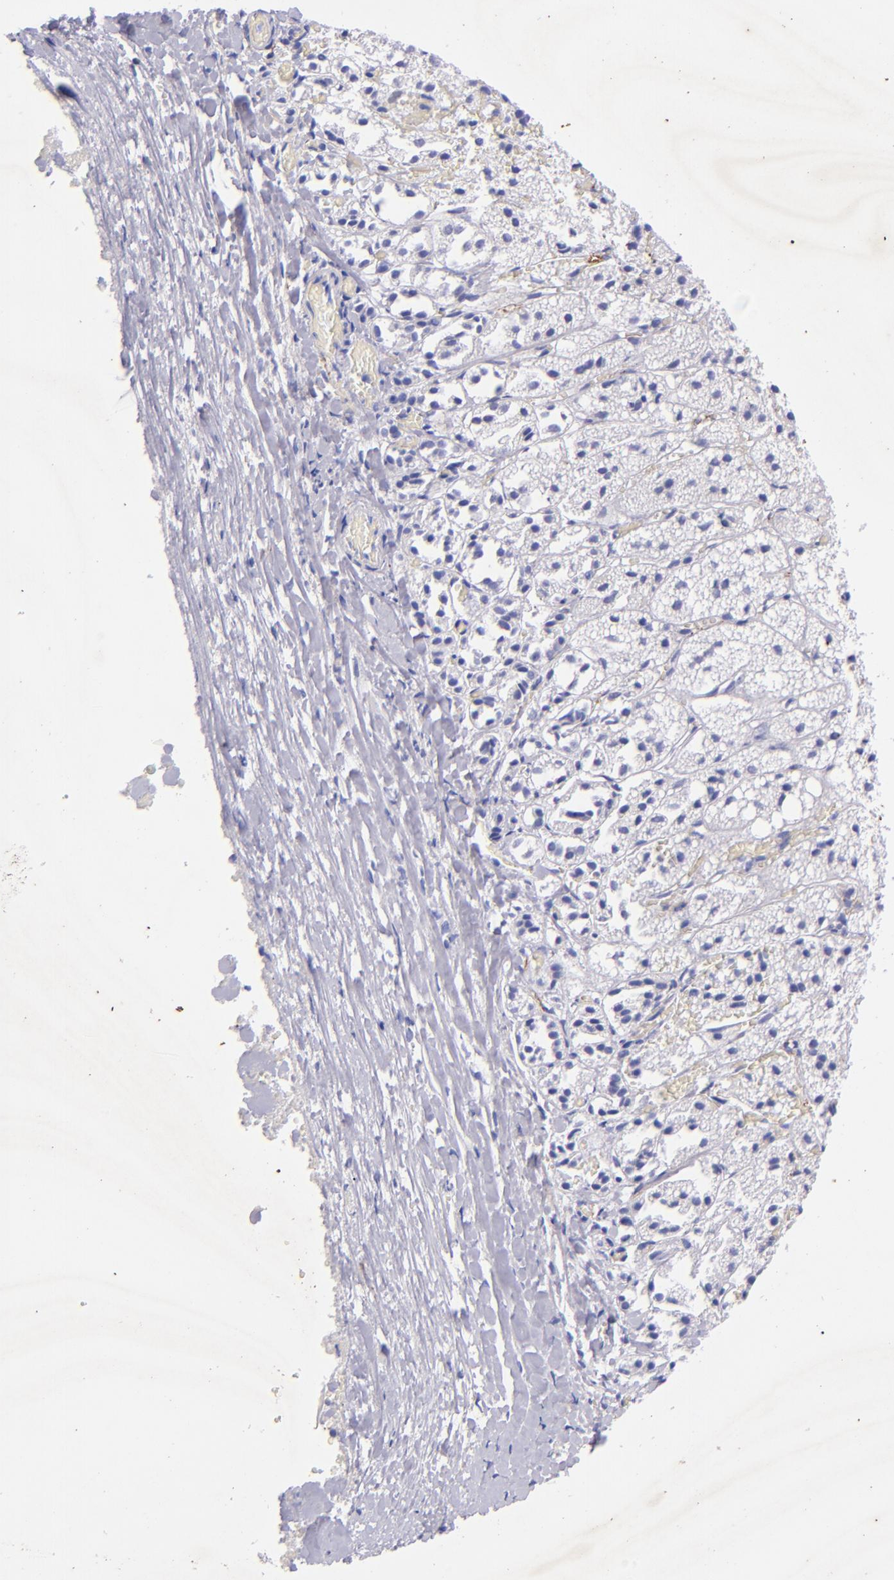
{"staining": {"intensity": "negative", "quantity": "none", "location": "none"}, "tissue": "adrenal gland", "cell_type": "Glandular cells", "image_type": "normal", "snomed": [{"axis": "morphology", "description": "Normal tissue, NOS"}, {"axis": "topography", "description": "Adrenal gland"}], "caption": "This is an immunohistochemistry (IHC) photomicrograph of unremarkable adrenal gland. There is no expression in glandular cells.", "gene": "UCHL1", "patient": {"sex": "female", "age": 44}}